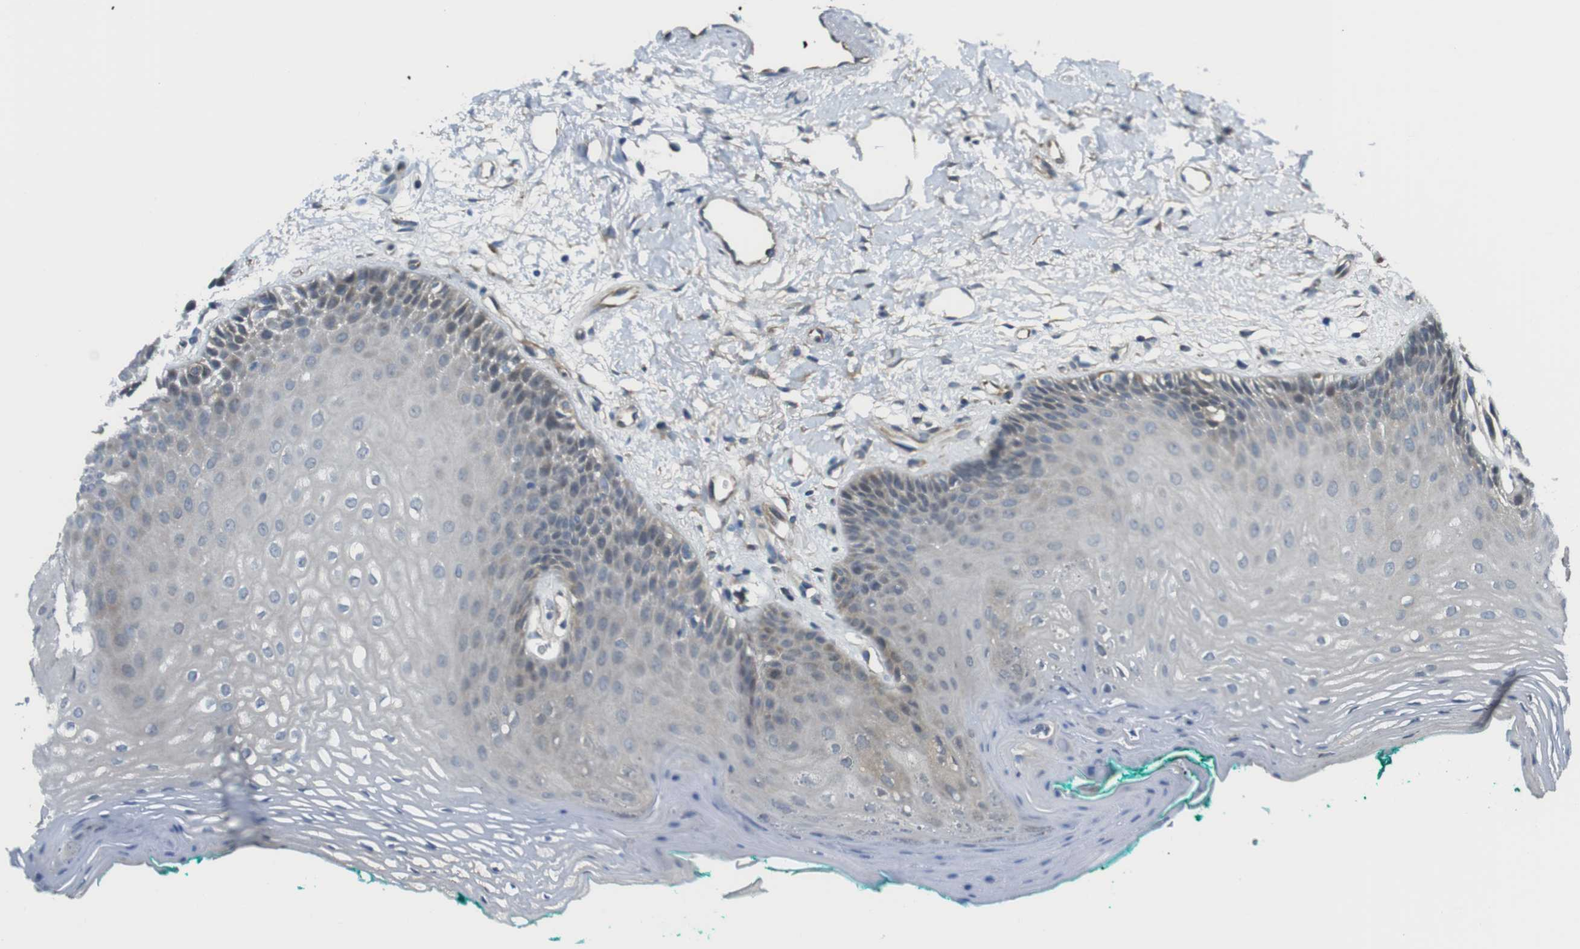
{"staining": {"intensity": "weak", "quantity": "<25%", "location": "cytoplasmic/membranous"}, "tissue": "oral mucosa", "cell_type": "Squamous epithelial cells", "image_type": "normal", "snomed": [{"axis": "morphology", "description": "Normal tissue, NOS"}, {"axis": "topography", "description": "Skeletal muscle"}, {"axis": "topography", "description": "Oral tissue"}, {"axis": "topography", "description": "Peripheral nerve tissue"}], "caption": "The IHC micrograph has no significant positivity in squamous epithelial cells of oral mucosa.", "gene": "ABHD15", "patient": {"sex": "female", "age": 84}}